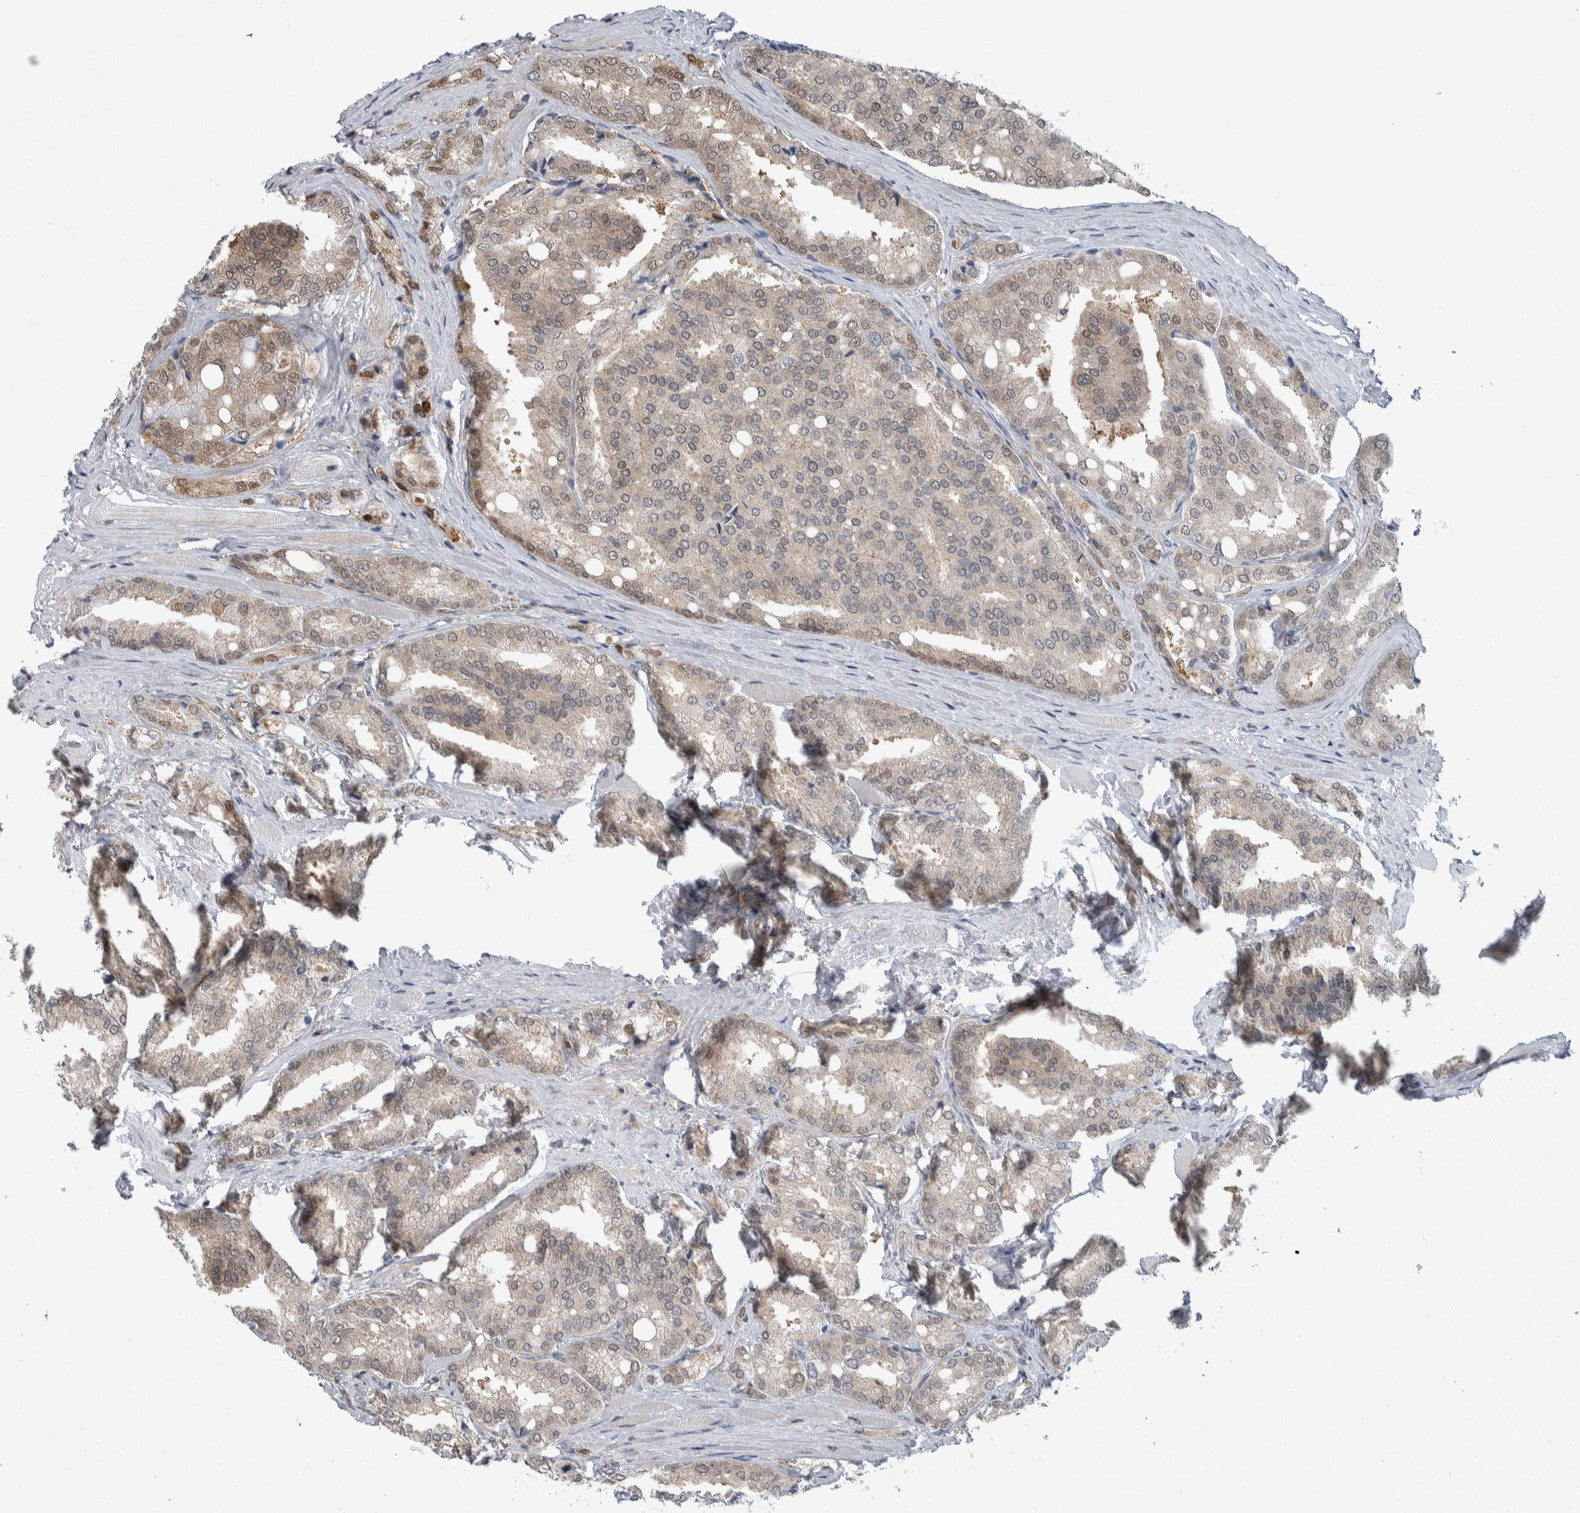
{"staining": {"intensity": "weak", "quantity": "<25%", "location": "cytoplasmic/membranous"}, "tissue": "prostate cancer", "cell_type": "Tumor cells", "image_type": "cancer", "snomed": [{"axis": "morphology", "description": "Adenocarcinoma, High grade"}, {"axis": "topography", "description": "Prostate"}], "caption": "The photomicrograph displays no staining of tumor cells in prostate cancer. The staining was performed using DAB to visualize the protein expression in brown, while the nuclei were stained in blue with hematoxylin (Magnification: 20x).", "gene": "PTPA", "patient": {"sex": "male", "age": 50}}